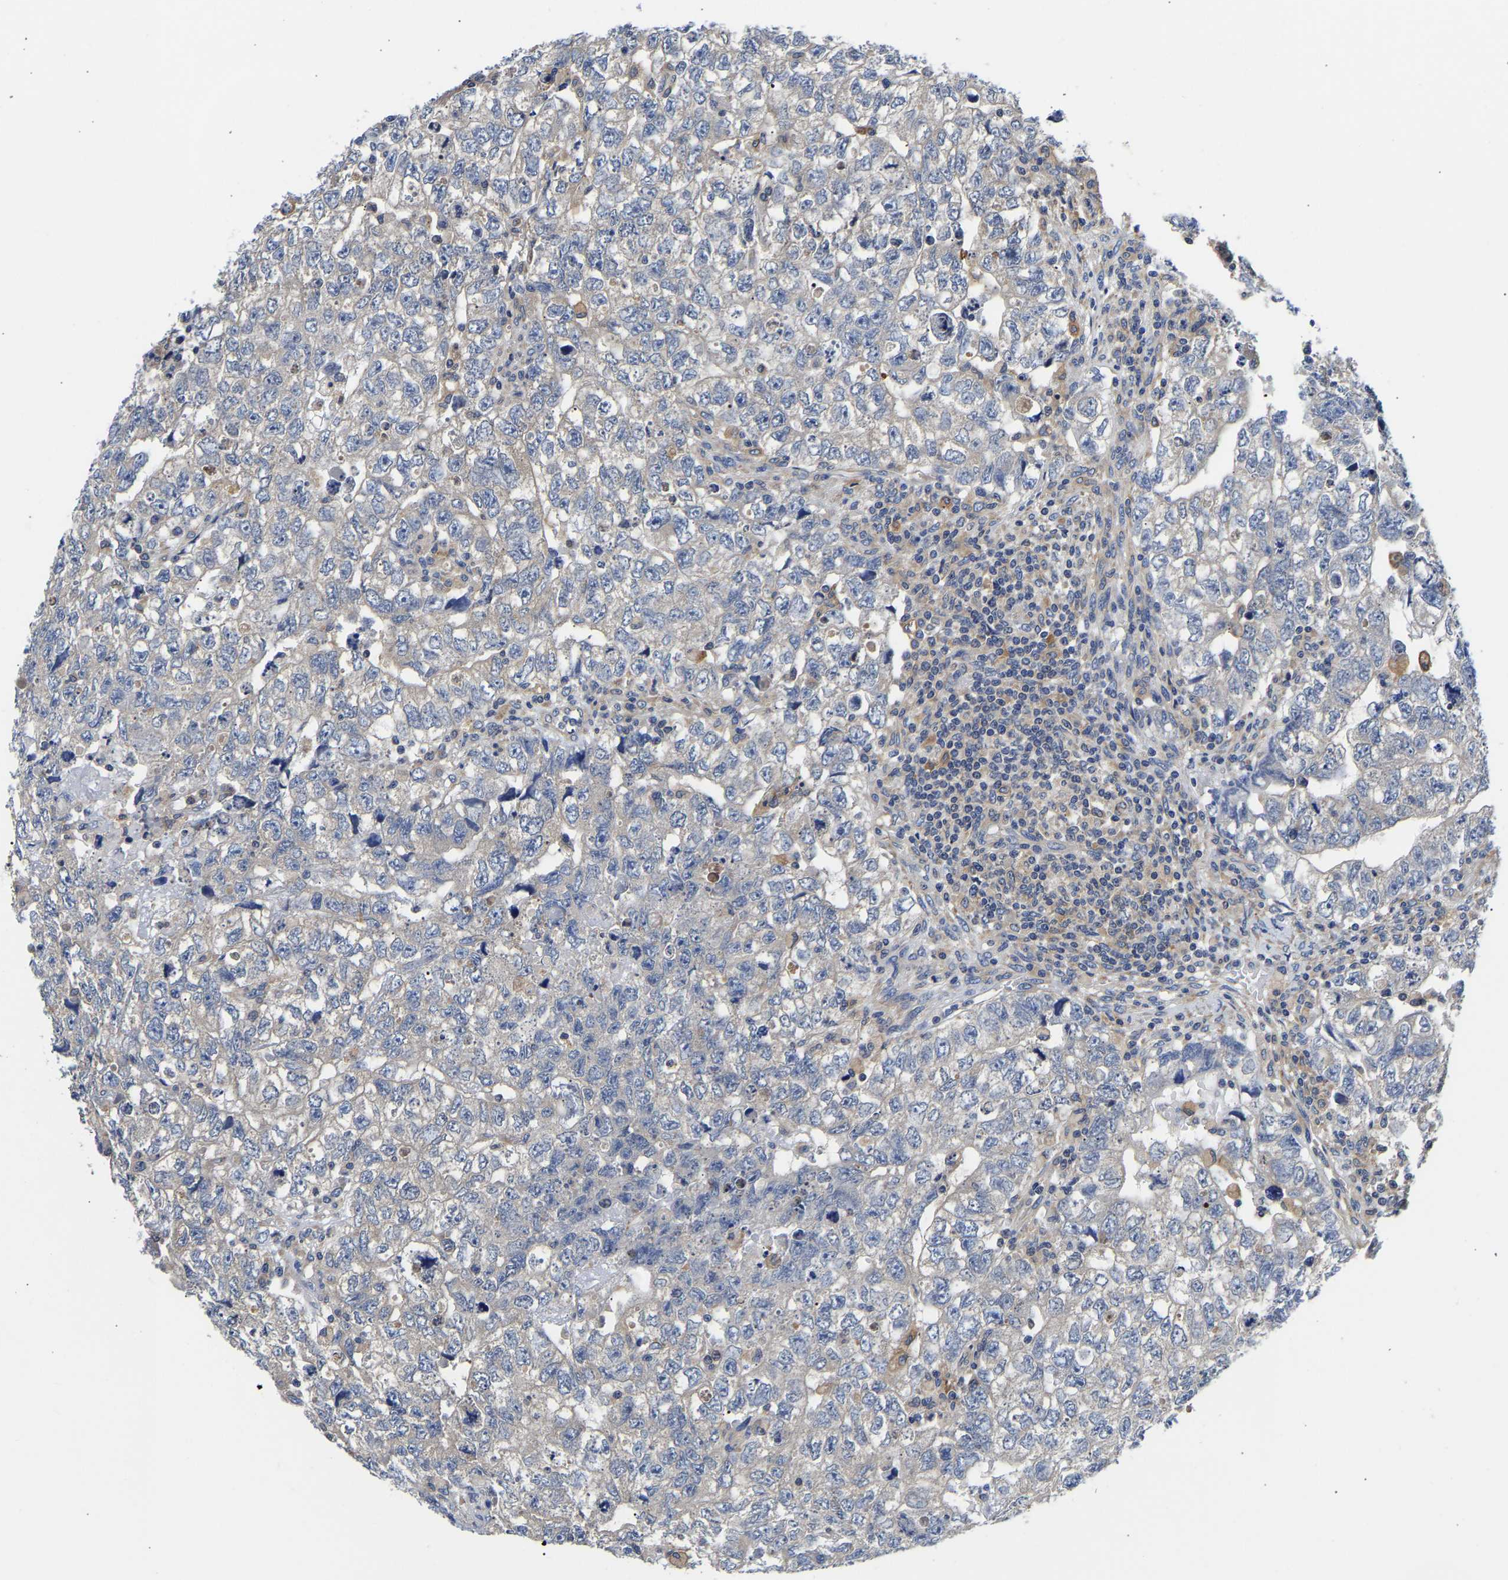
{"staining": {"intensity": "negative", "quantity": "none", "location": "none"}, "tissue": "testis cancer", "cell_type": "Tumor cells", "image_type": "cancer", "snomed": [{"axis": "morphology", "description": "Carcinoma, Embryonal, NOS"}, {"axis": "topography", "description": "Testis"}], "caption": "The immunohistochemistry (IHC) histopathology image has no significant expression in tumor cells of testis cancer (embryonal carcinoma) tissue. Nuclei are stained in blue.", "gene": "CCDC6", "patient": {"sex": "male", "age": 36}}